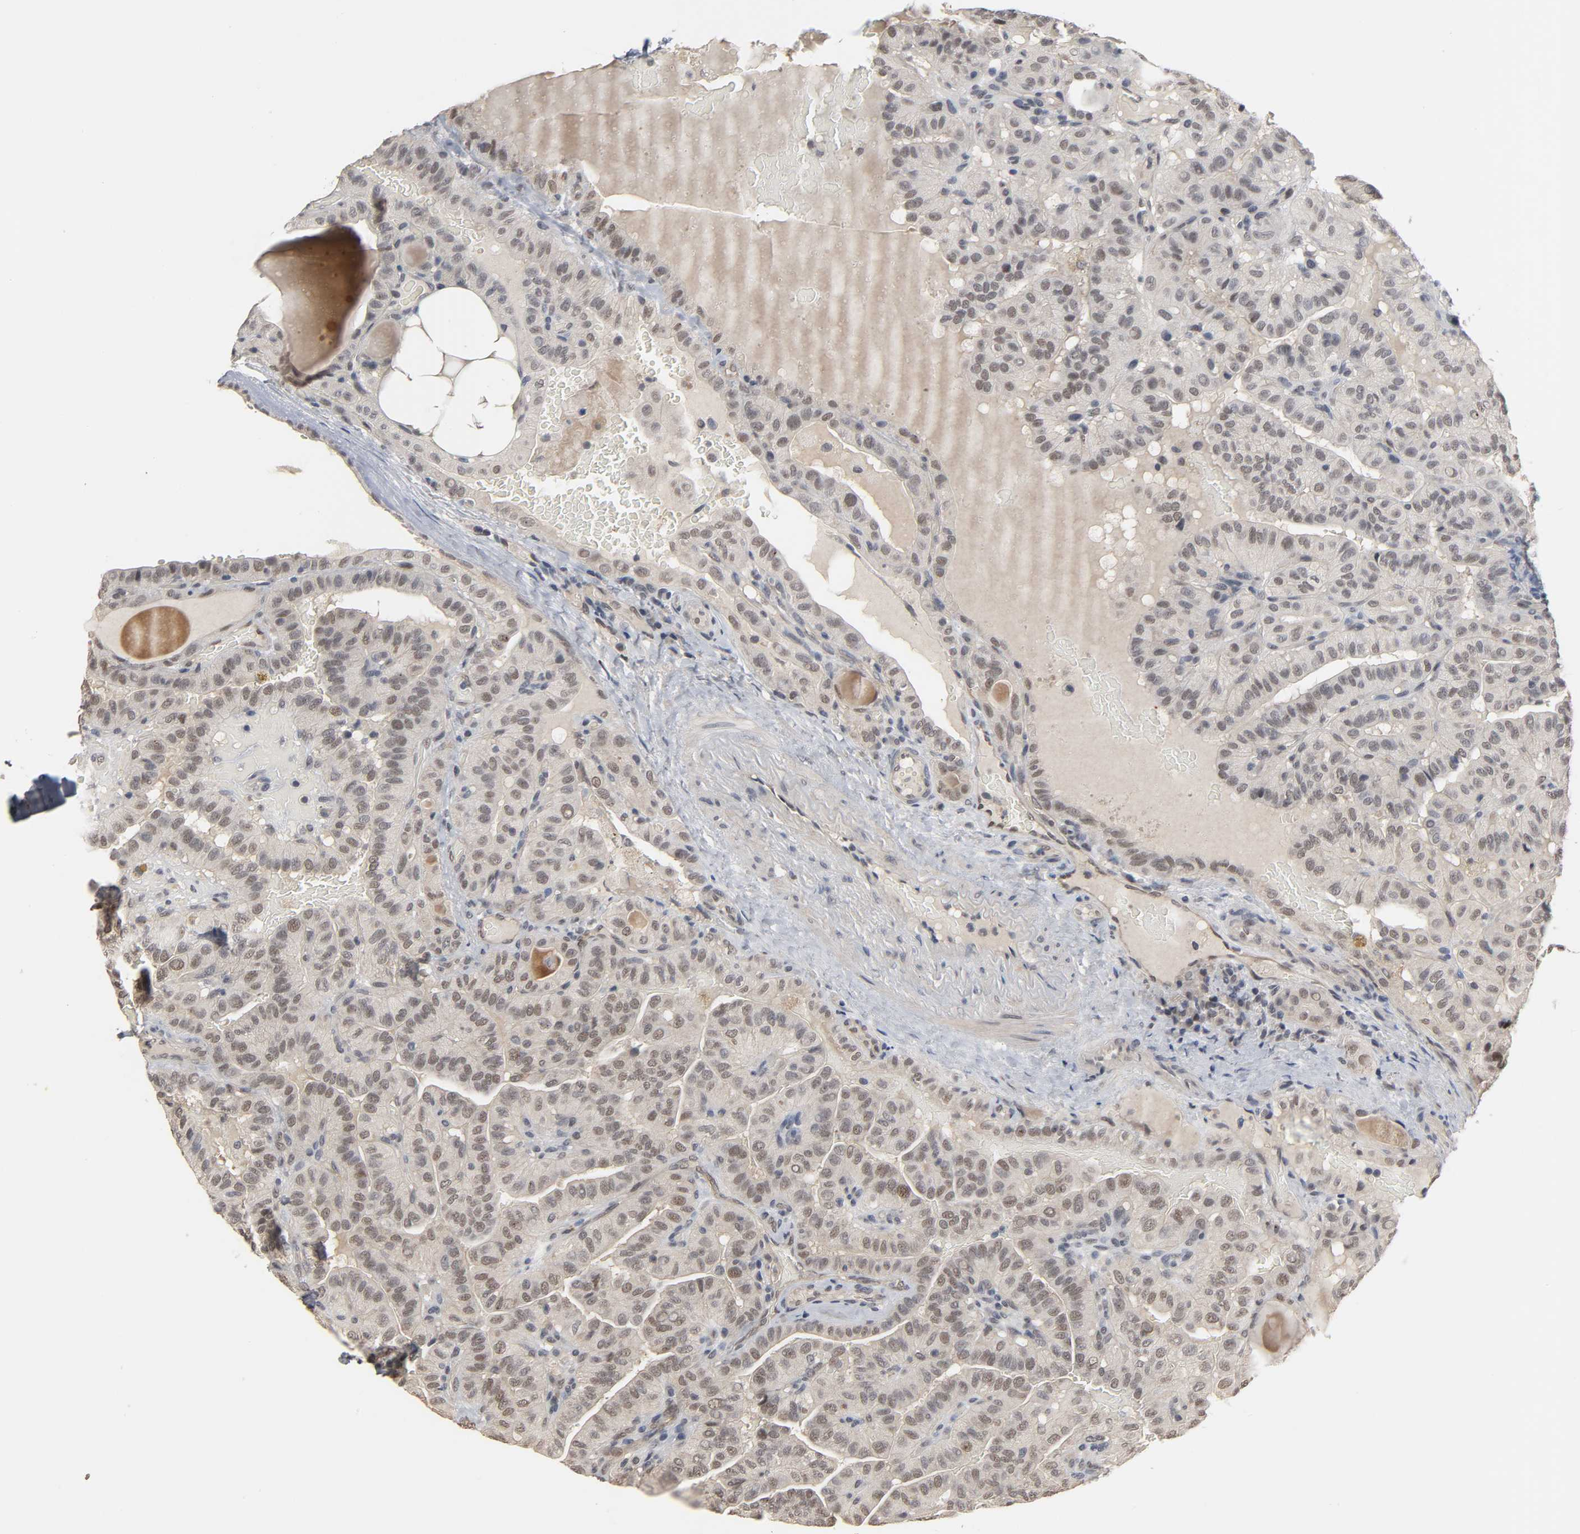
{"staining": {"intensity": "weak", "quantity": ">75%", "location": "cytoplasmic/membranous,nuclear"}, "tissue": "thyroid cancer", "cell_type": "Tumor cells", "image_type": "cancer", "snomed": [{"axis": "morphology", "description": "Papillary adenocarcinoma, NOS"}, {"axis": "topography", "description": "Thyroid gland"}], "caption": "A brown stain shows weak cytoplasmic/membranous and nuclear staining of a protein in human thyroid papillary adenocarcinoma tumor cells.", "gene": "HTR1E", "patient": {"sex": "male", "age": 77}}